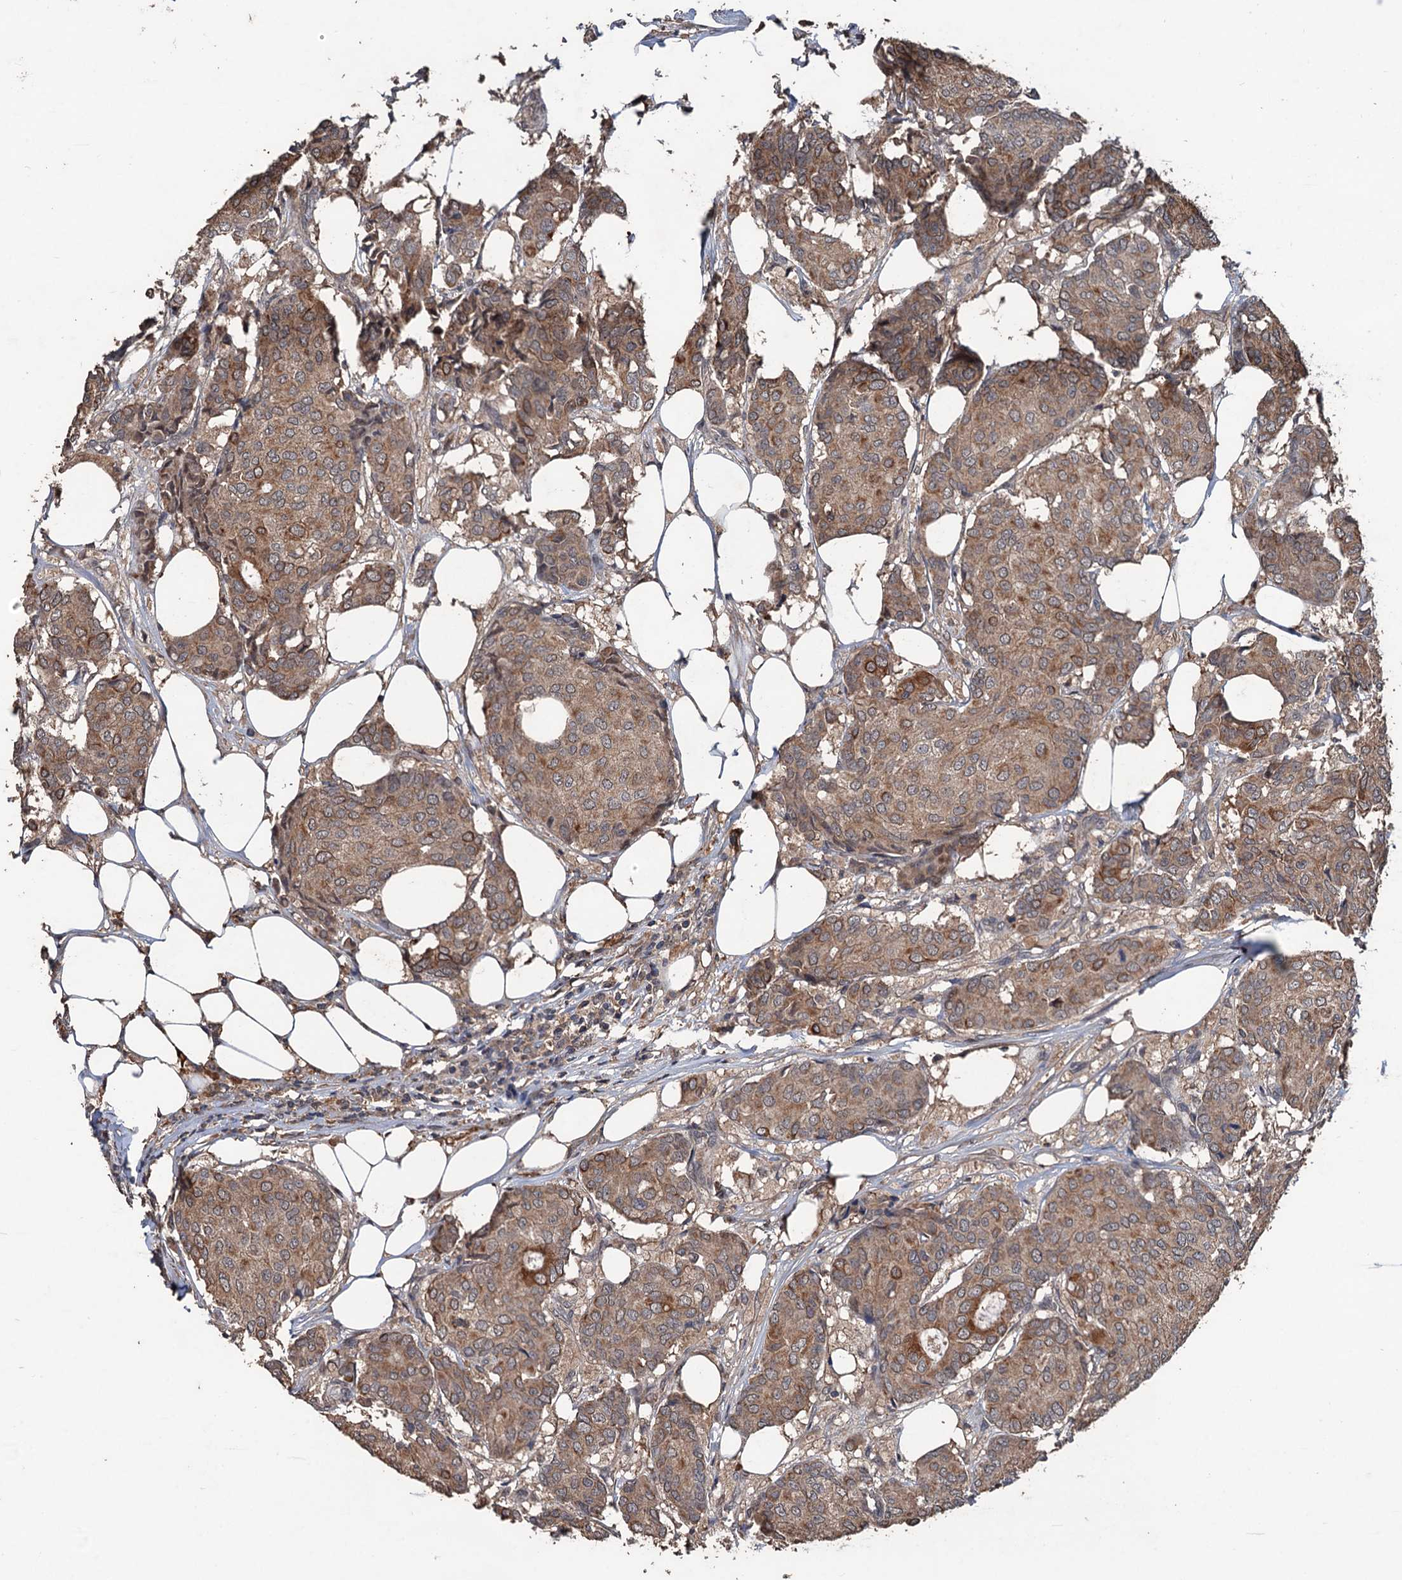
{"staining": {"intensity": "moderate", "quantity": ">75%", "location": "cytoplasmic/membranous"}, "tissue": "breast cancer", "cell_type": "Tumor cells", "image_type": "cancer", "snomed": [{"axis": "morphology", "description": "Duct carcinoma"}, {"axis": "topography", "description": "Breast"}], "caption": "Protein expression analysis of breast invasive ductal carcinoma demonstrates moderate cytoplasmic/membranous expression in approximately >75% of tumor cells.", "gene": "ZNF438", "patient": {"sex": "female", "age": 75}}